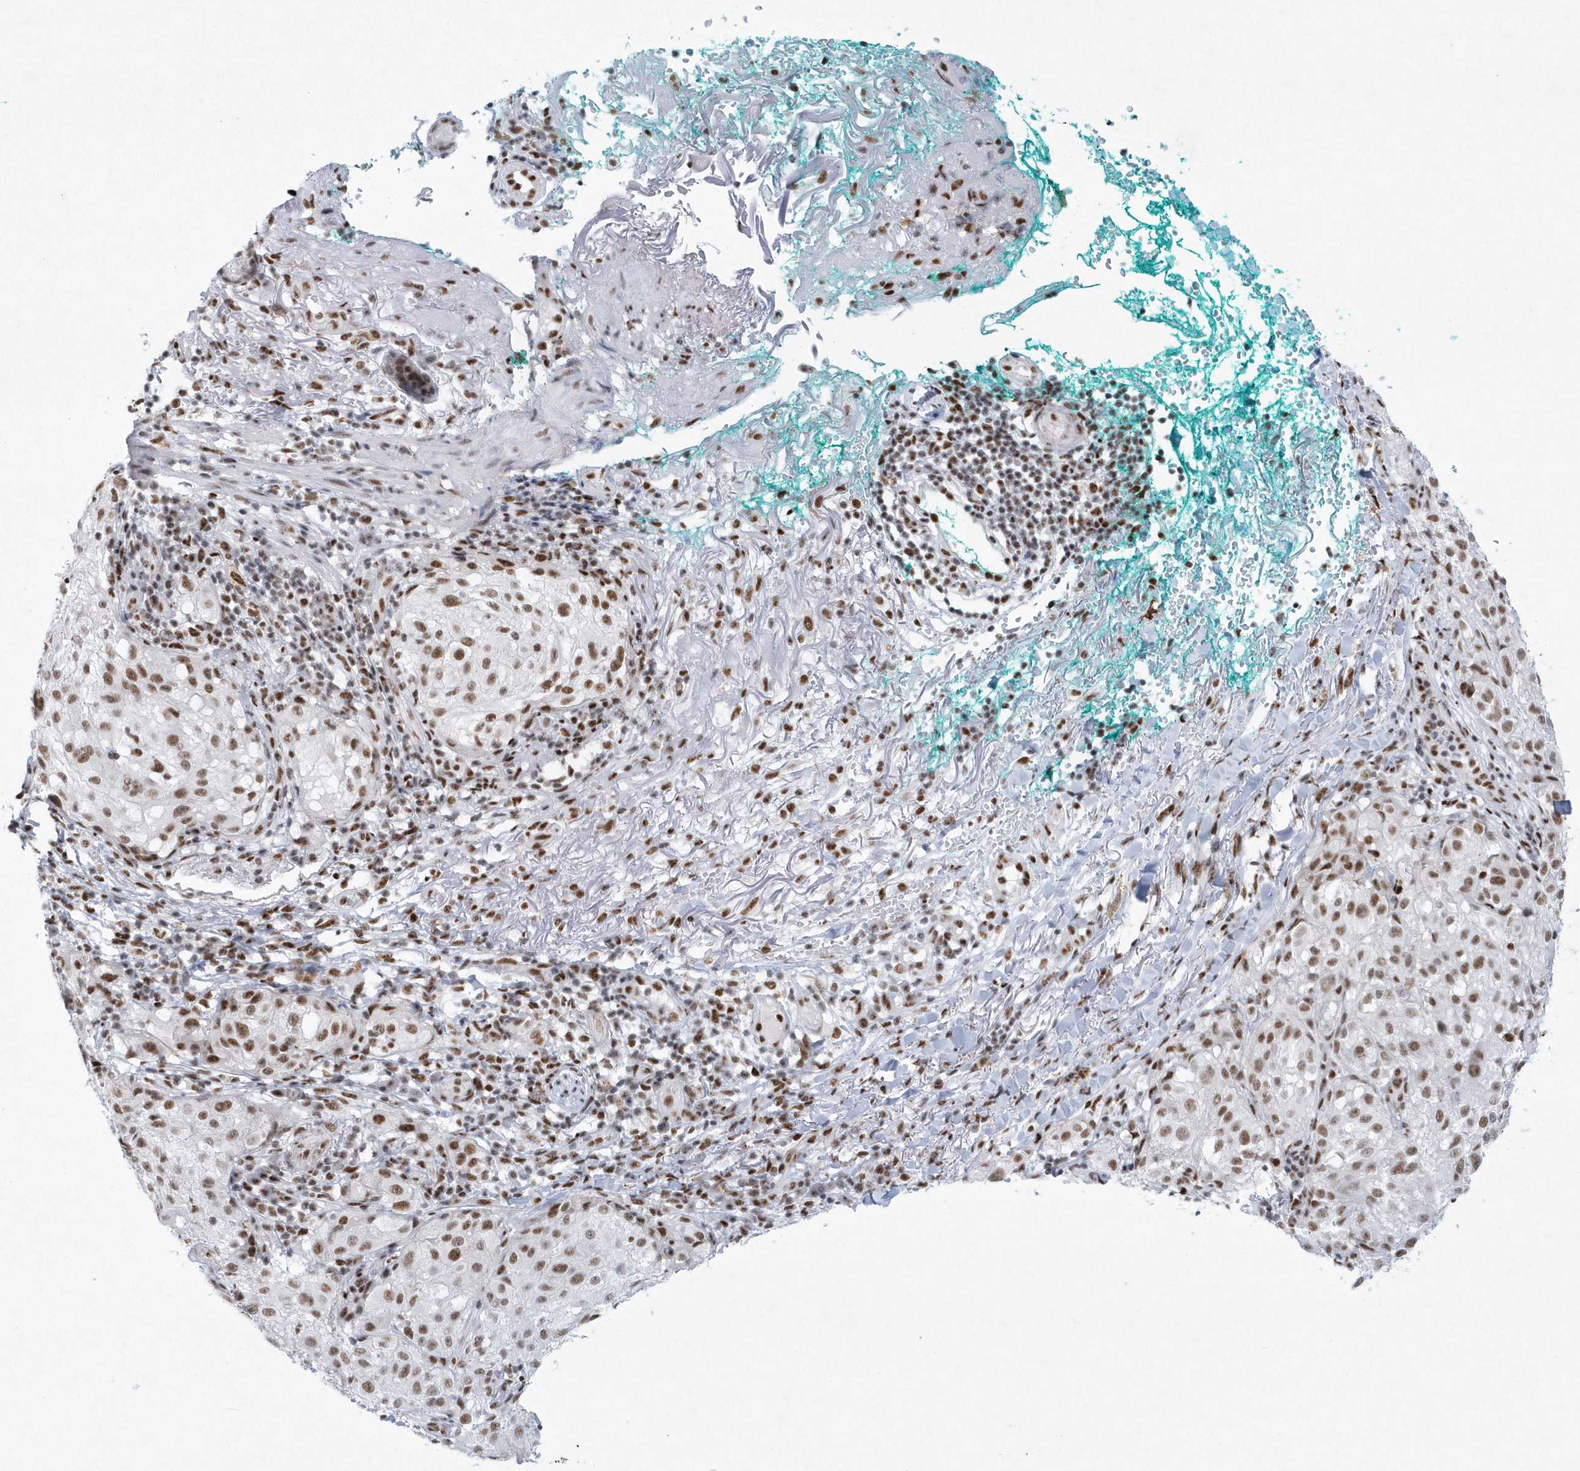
{"staining": {"intensity": "moderate", "quantity": ">75%", "location": "nuclear"}, "tissue": "melanoma", "cell_type": "Tumor cells", "image_type": "cancer", "snomed": [{"axis": "morphology", "description": "Necrosis, NOS"}, {"axis": "morphology", "description": "Malignant melanoma, NOS"}, {"axis": "topography", "description": "Skin"}], "caption": "Immunohistochemistry (IHC) image of neoplastic tissue: malignant melanoma stained using immunohistochemistry displays medium levels of moderate protein expression localized specifically in the nuclear of tumor cells, appearing as a nuclear brown color.", "gene": "DCLRE1A", "patient": {"sex": "female", "age": 87}}